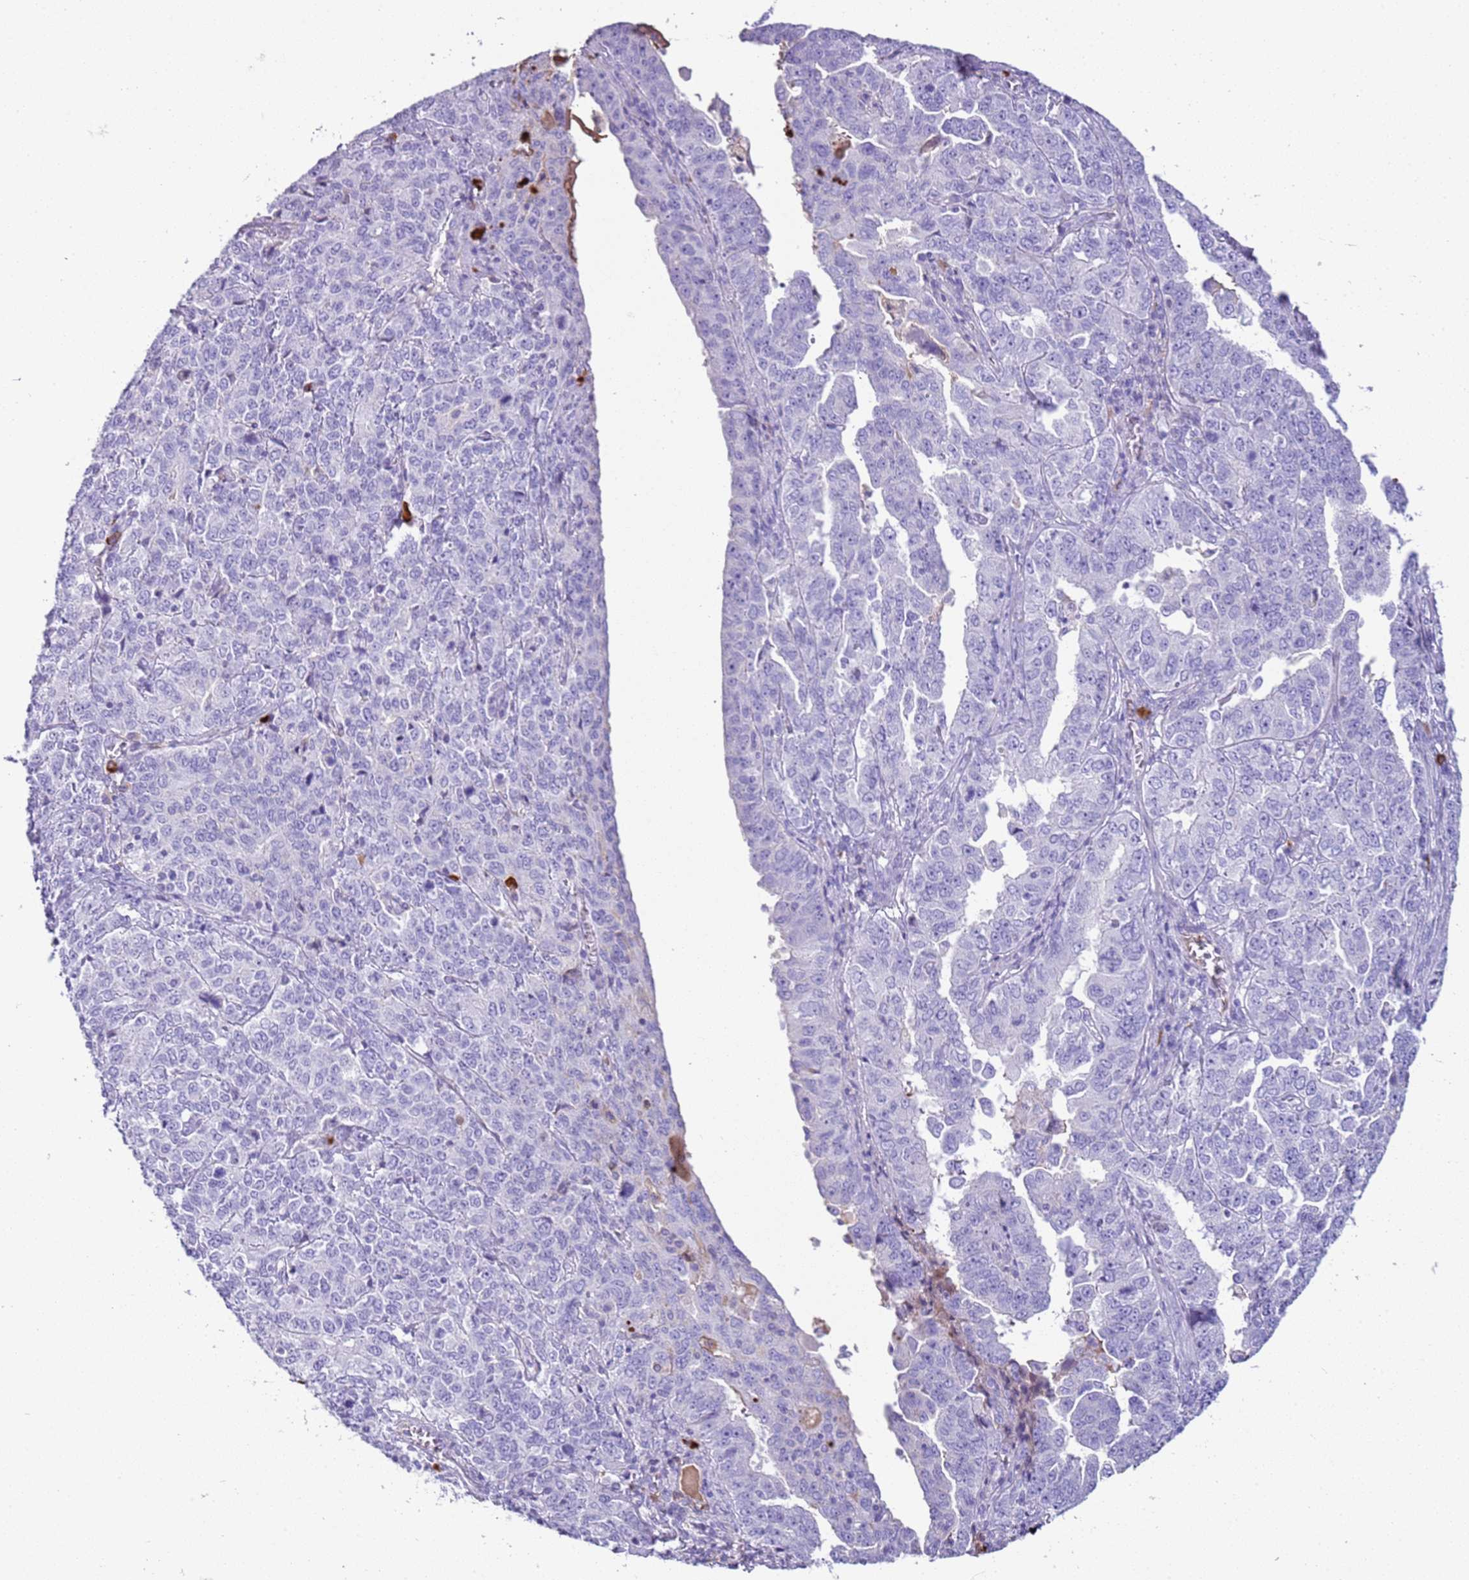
{"staining": {"intensity": "negative", "quantity": "none", "location": "none"}, "tissue": "ovarian cancer", "cell_type": "Tumor cells", "image_type": "cancer", "snomed": [{"axis": "morphology", "description": "Carcinoma, endometroid"}, {"axis": "topography", "description": "Ovary"}], "caption": "A micrograph of human ovarian cancer is negative for staining in tumor cells.", "gene": "IGKV3D-11", "patient": {"sex": "female", "age": 62}}